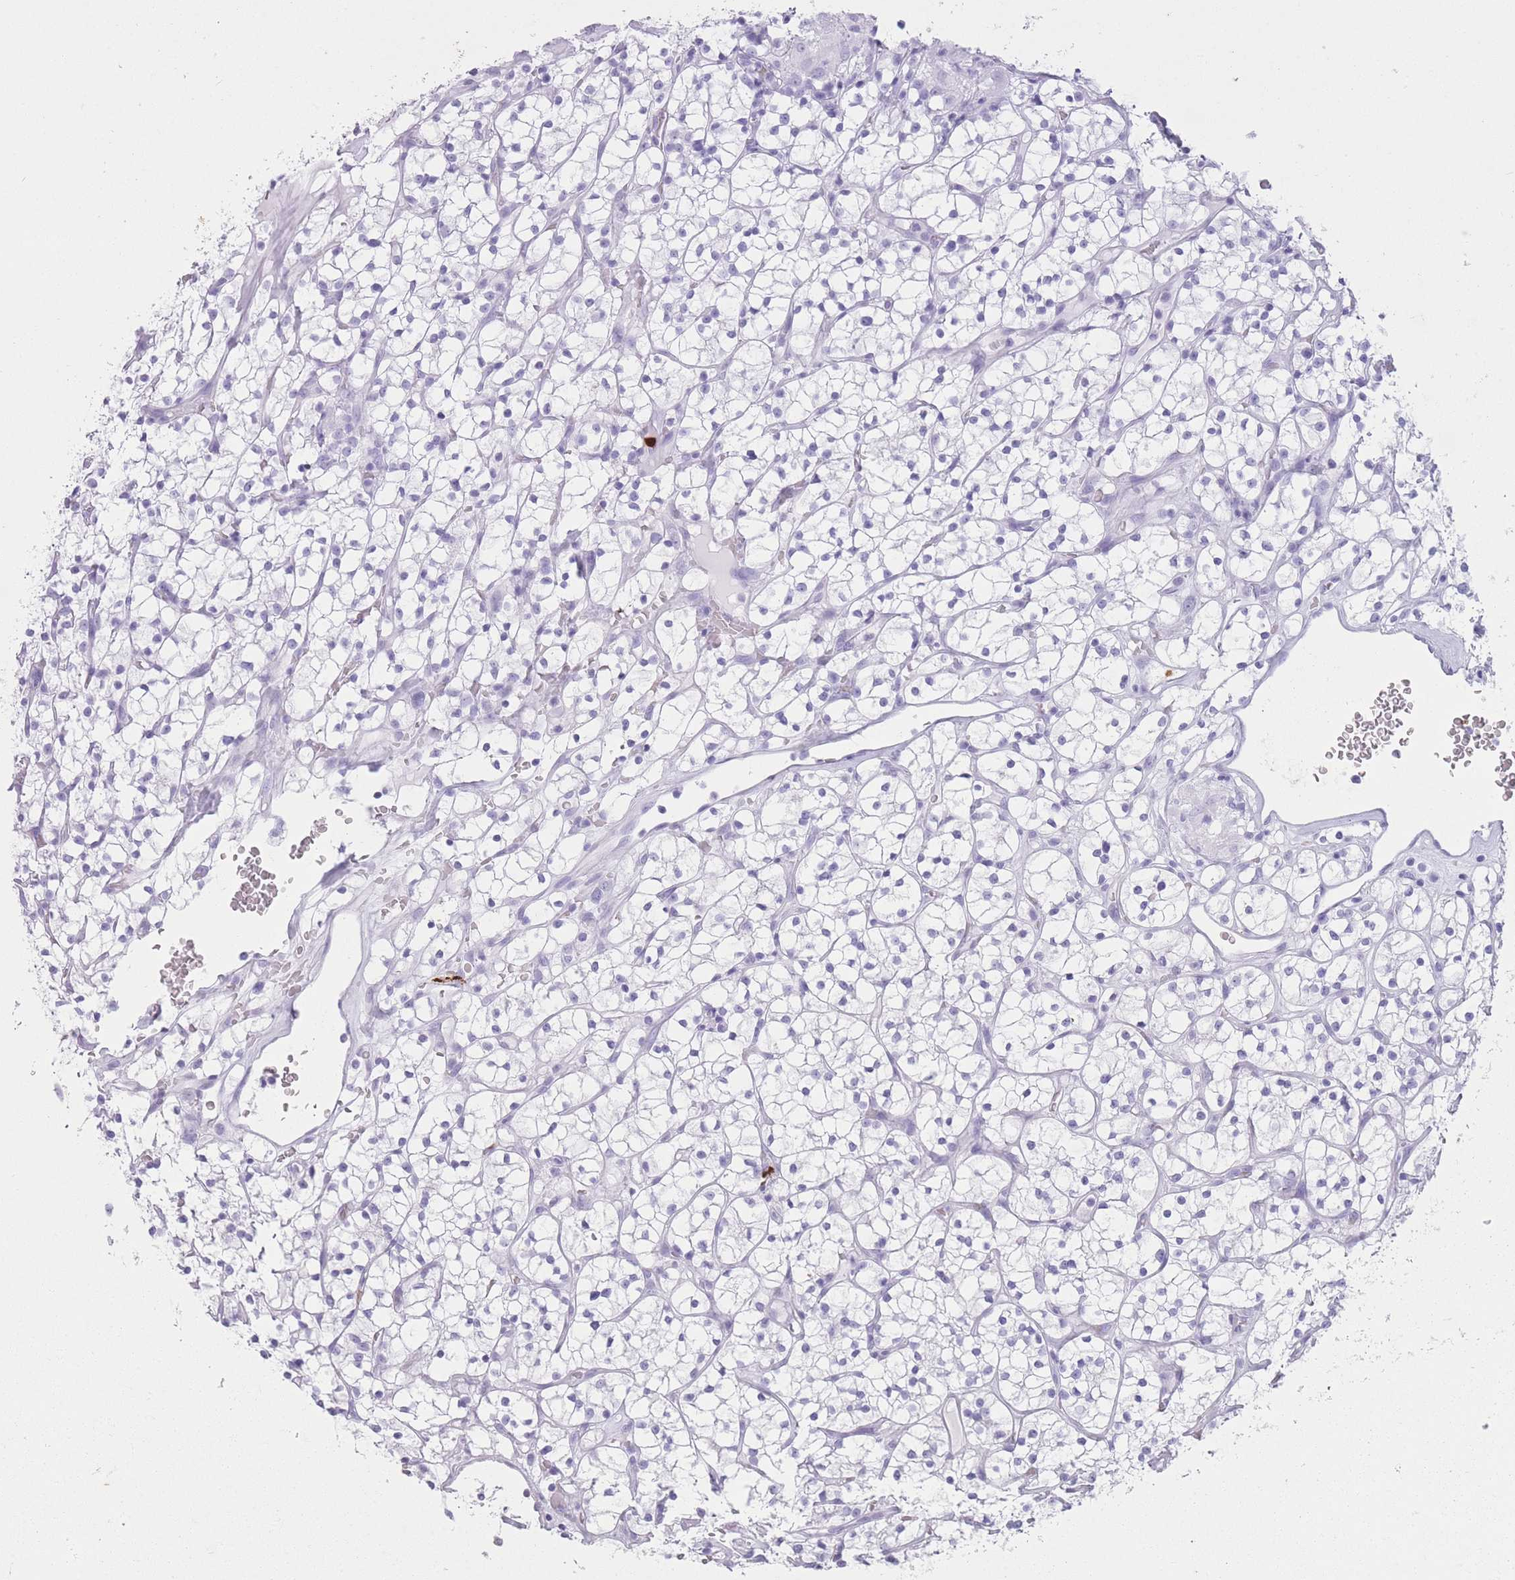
{"staining": {"intensity": "negative", "quantity": "none", "location": "none"}, "tissue": "renal cancer", "cell_type": "Tumor cells", "image_type": "cancer", "snomed": [{"axis": "morphology", "description": "Adenocarcinoma, NOS"}, {"axis": "topography", "description": "Kidney"}], "caption": "The micrograph exhibits no significant staining in tumor cells of renal cancer (adenocarcinoma). (DAB (3,3'-diaminobenzidine) IHC visualized using brightfield microscopy, high magnification).", "gene": "OR4F21", "patient": {"sex": "female", "age": 64}}